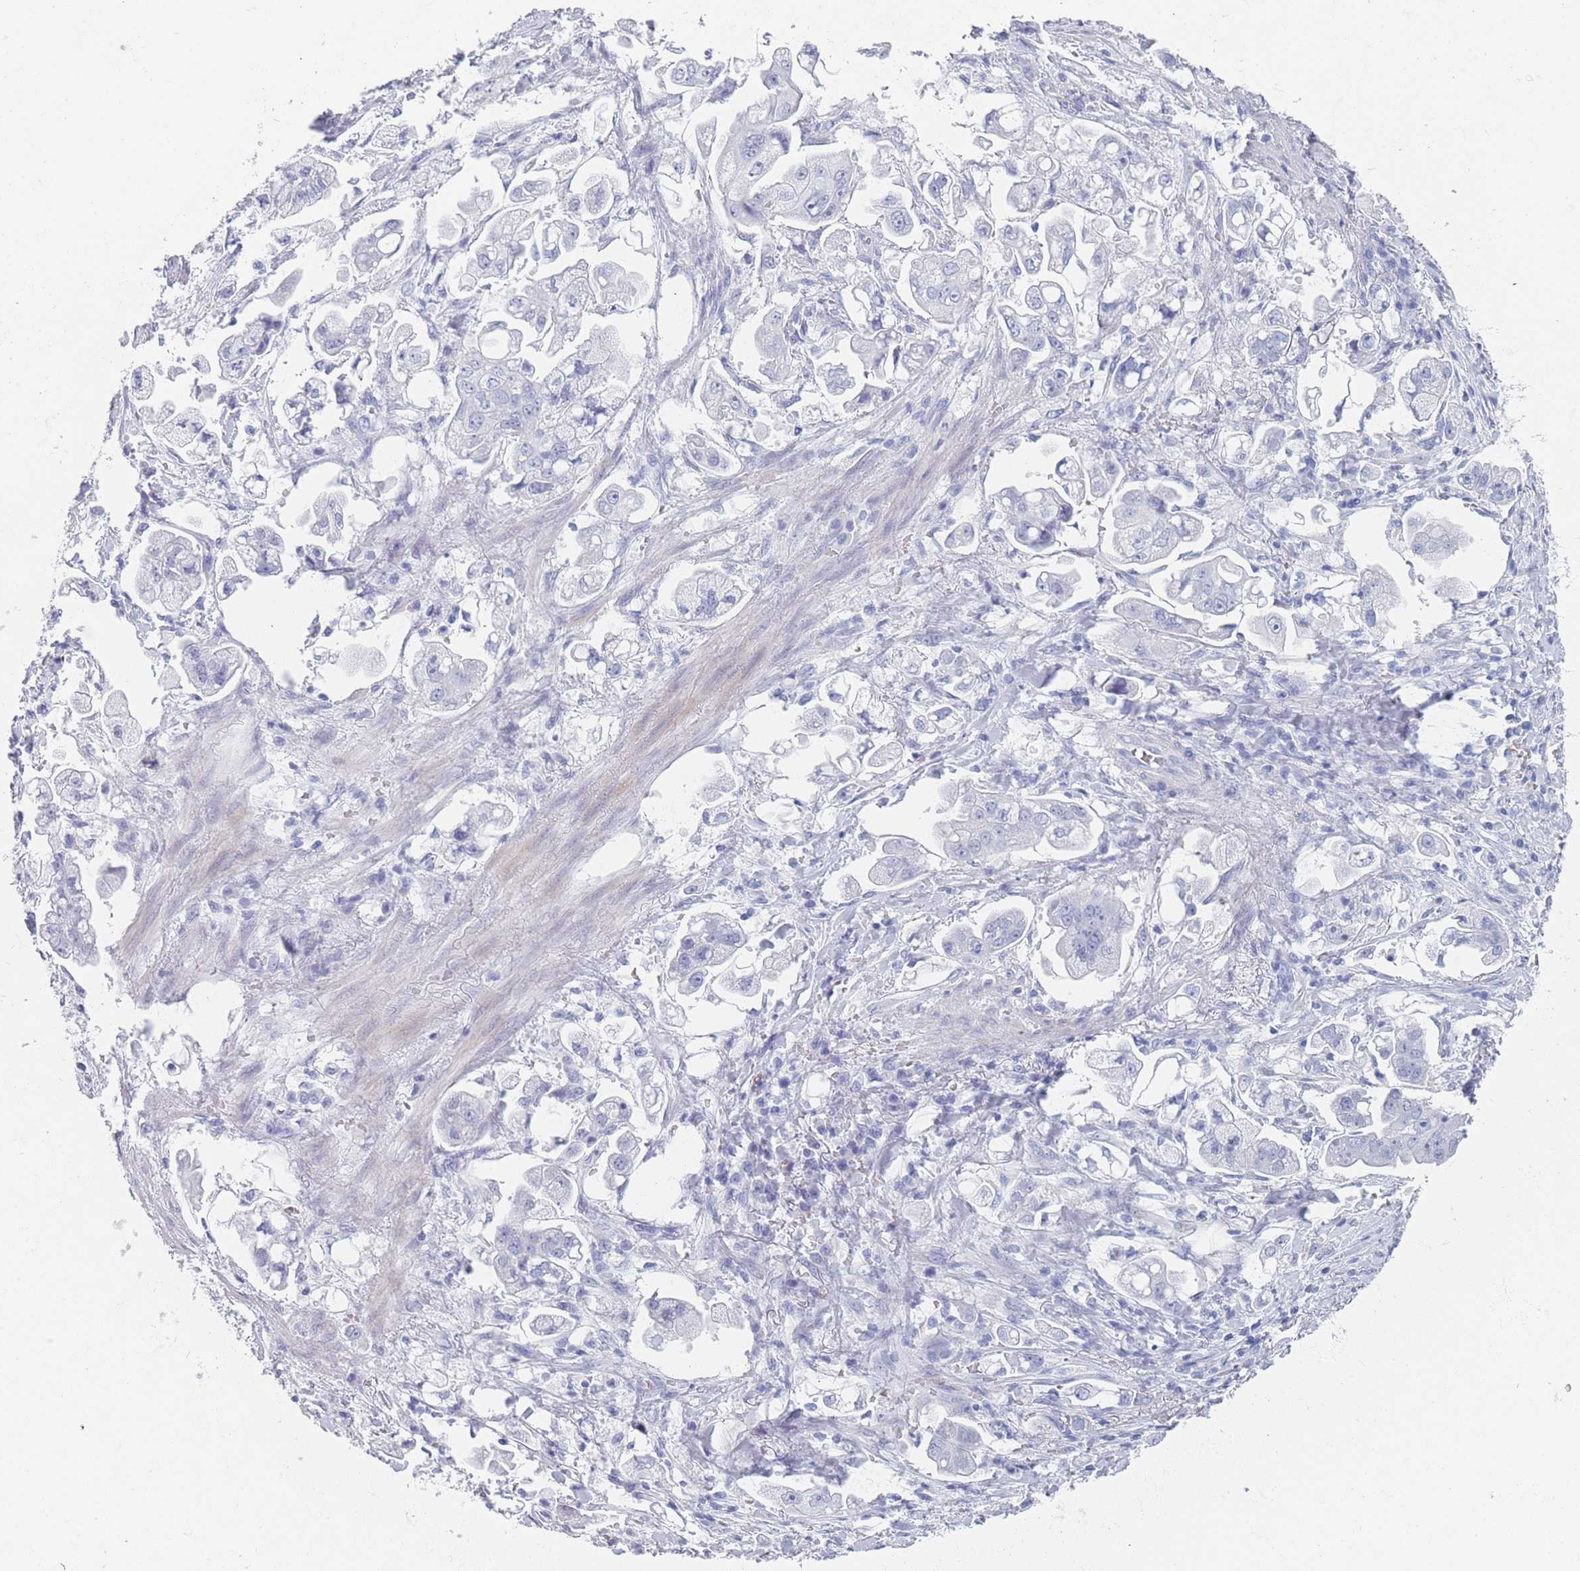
{"staining": {"intensity": "negative", "quantity": "none", "location": "none"}, "tissue": "stomach cancer", "cell_type": "Tumor cells", "image_type": "cancer", "snomed": [{"axis": "morphology", "description": "Adenocarcinoma, NOS"}, {"axis": "topography", "description": "Stomach"}], "caption": "Image shows no significant protein expression in tumor cells of stomach cancer.", "gene": "OR5D16", "patient": {"sex": "male", "age": 62}}